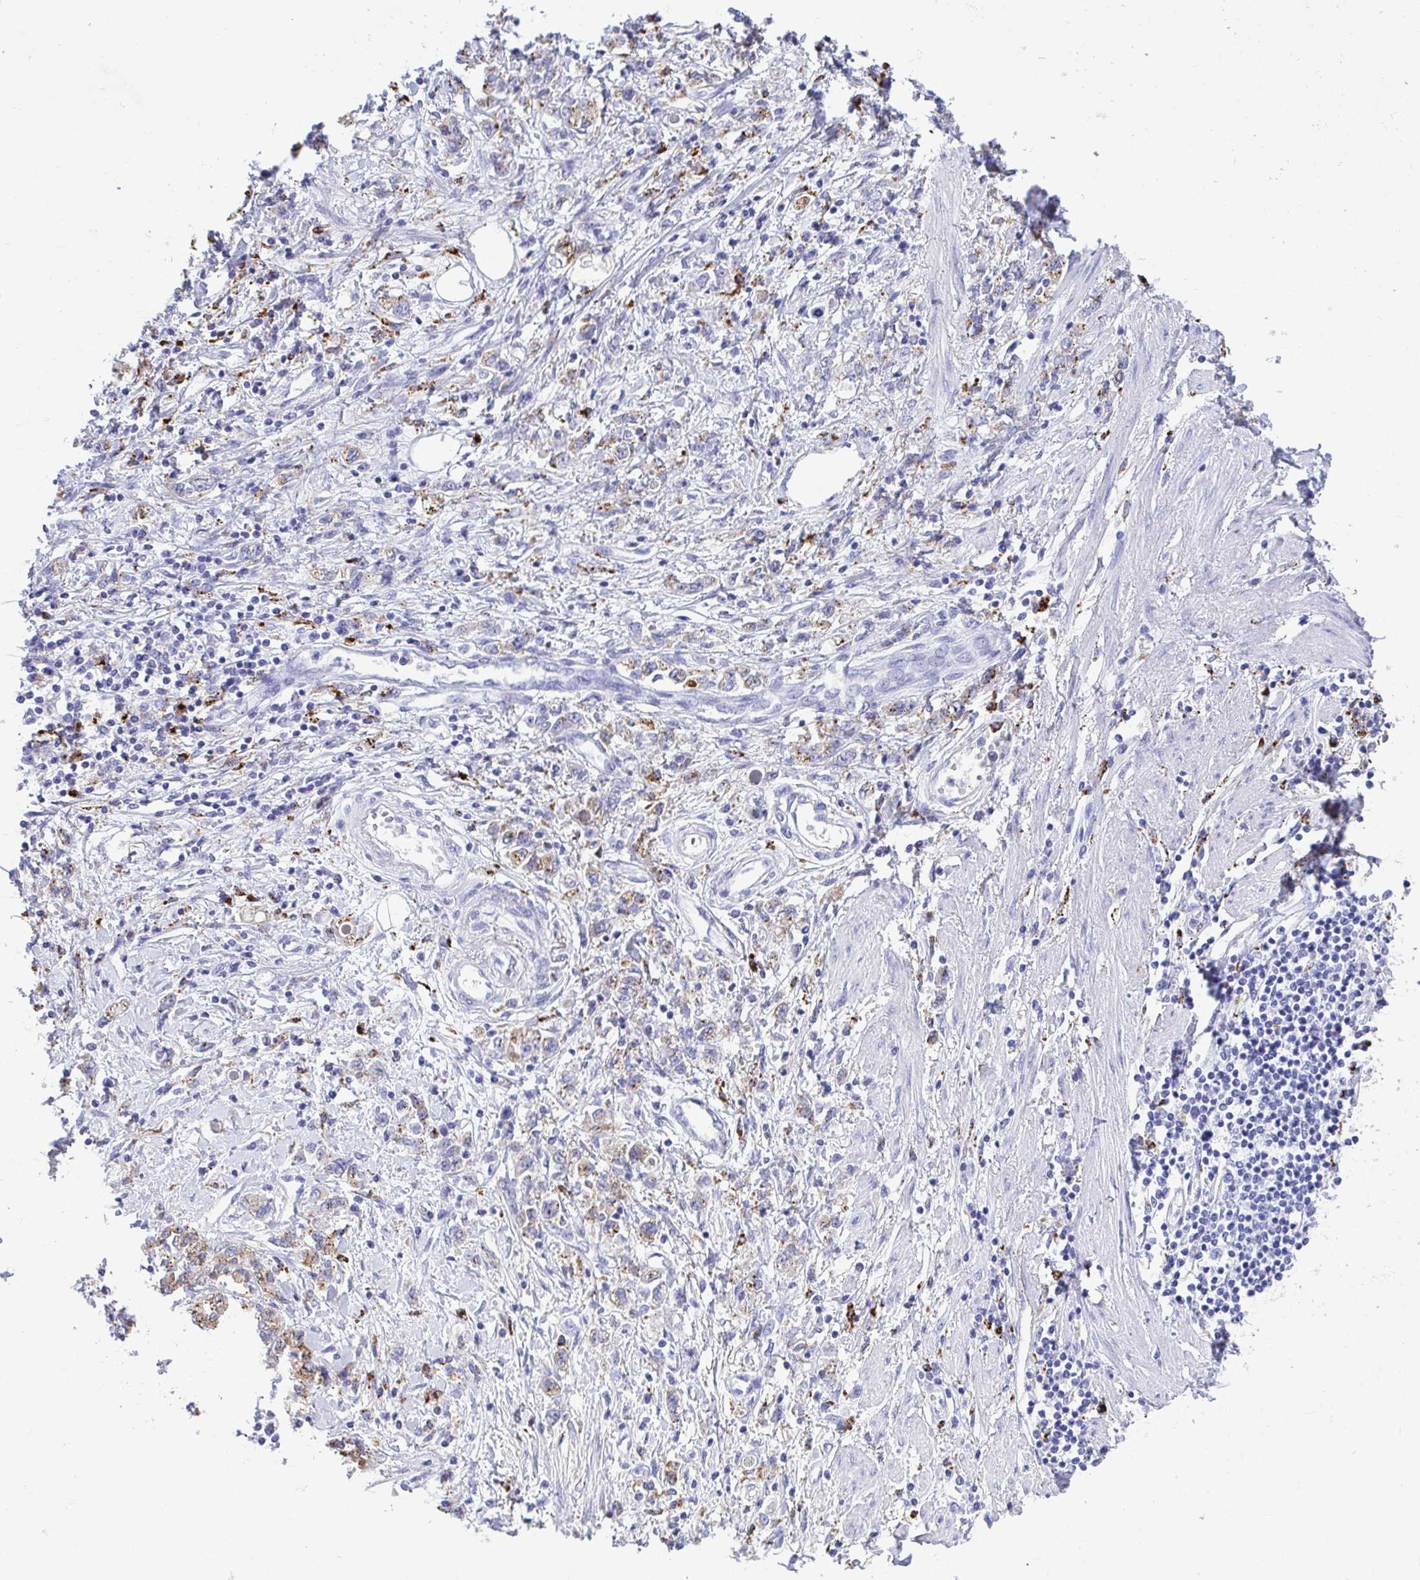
{"staining": {"intensity": "weak", "quantity": "<25%", "location": "cytoplasmic/membranous"}, "tissue": "stomach cancer", "cell_type": "Tumor cells", "image_type": "cancer", "snomed": [{"axis": "morphology", "description": "Adenocarcinoma, NOS"}, {"axis": "topography", "description": "Stomach"}], "caption": "High power microscopy photomicrograph of an IHC micrograph of stomach cancer (adenocarcinoma), revealing no significant positivity in tumor cells.", "gene": "CPVL", "patient": {"sex": "female", "age": 76}}